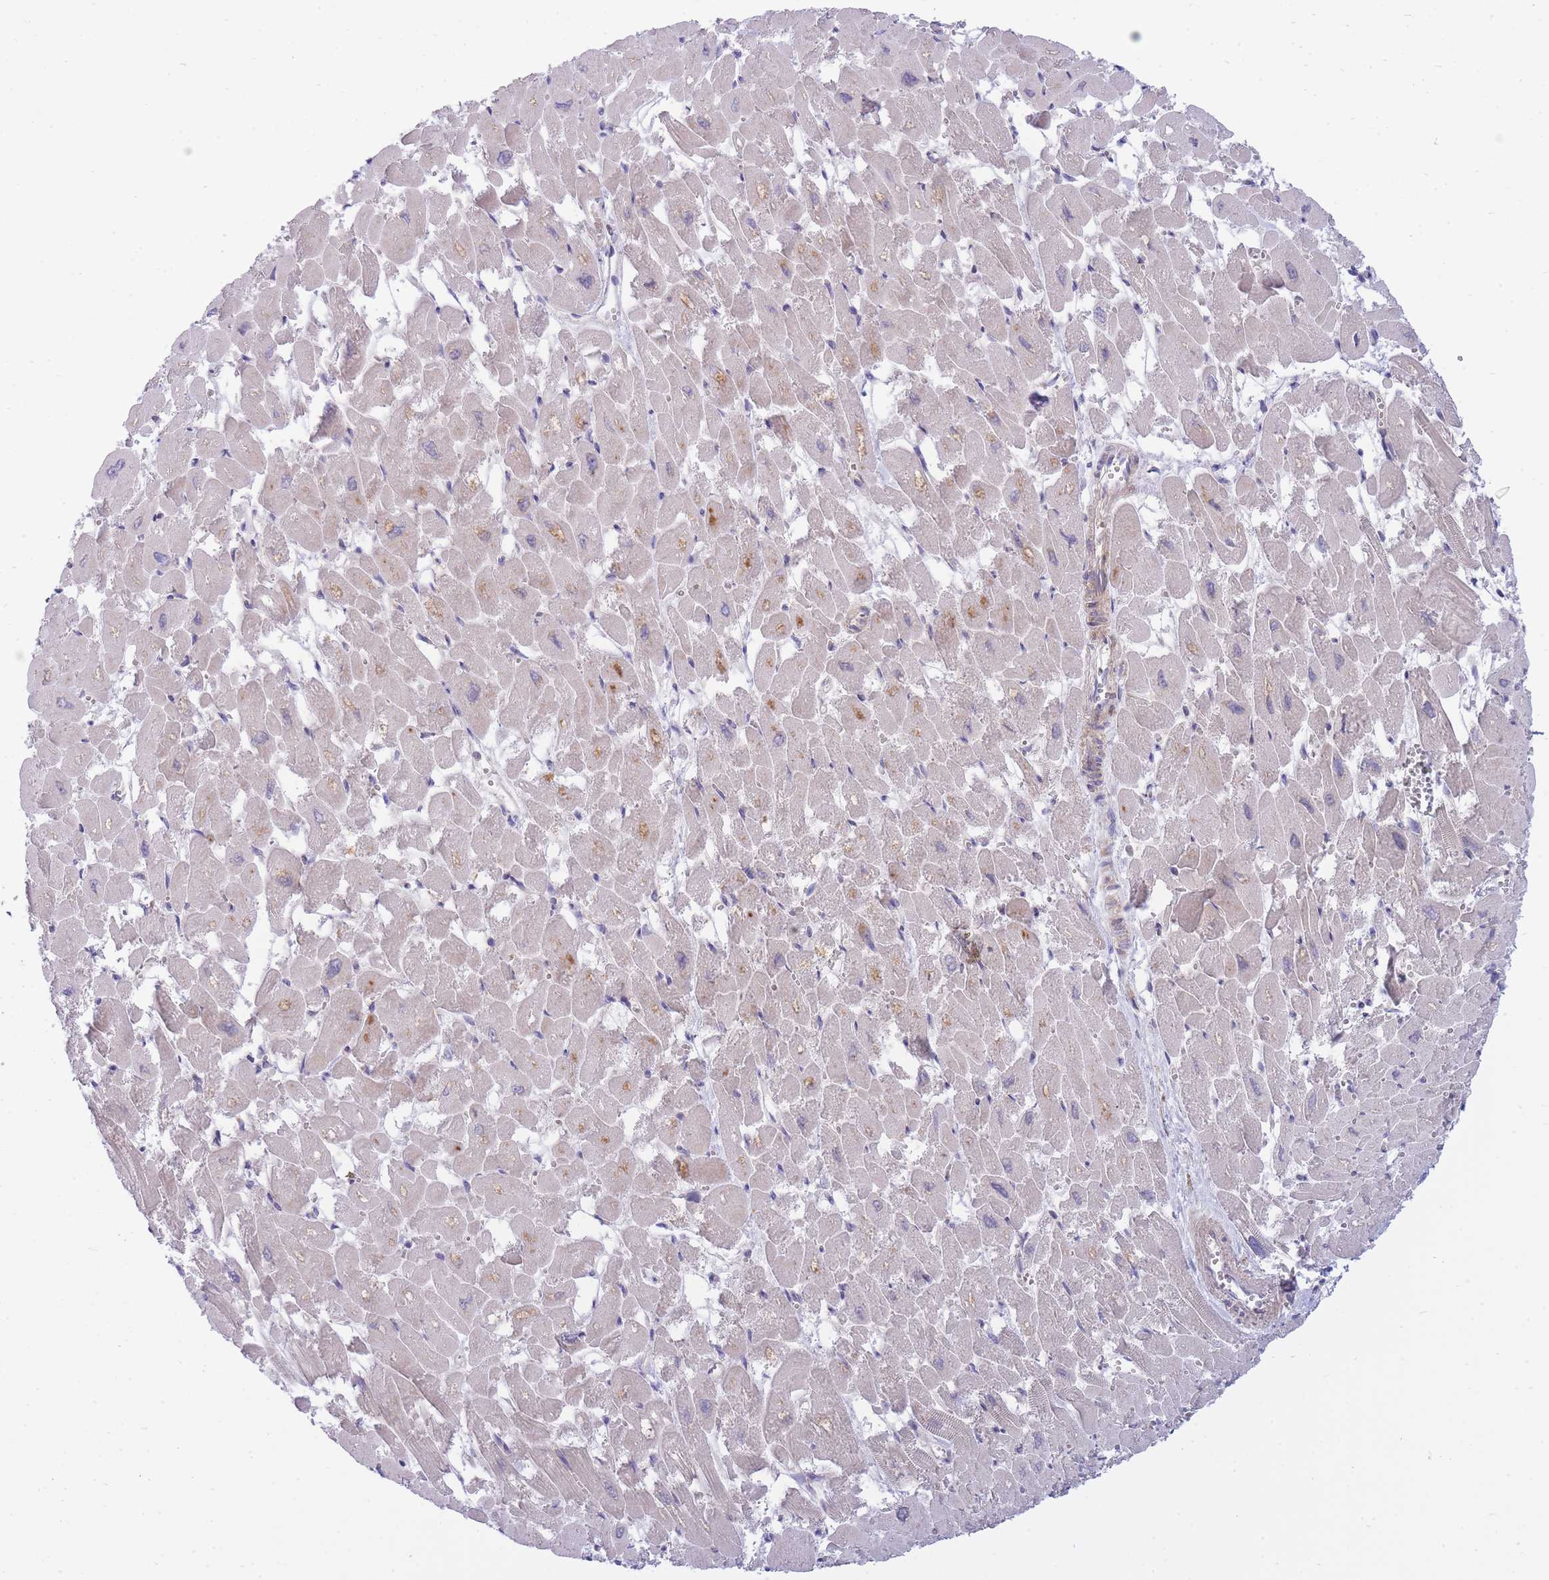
{"staining": {"intensity": "moderate", "quantity": "<25%", "location": "cytoplasmic/membranous"}, "tissue": "heart muscle", "cell_type": "Cardiomyocytes", "image_type": "normal", "snomed": [{"axis": "morphology", "description": "Normal tissue, NOS"}, {"axis": "topography", "description": "Heart"}], "caption": "Protein positivity by immunohistochemistry exhibits moderate cytoplasmic/membranous staining in about <25% of cardiomyocytes in unremarkable heart muscle. (Stains: DAB in brown, nuclei in blue, Microscopy: brightfield microscopy at high magnification).", "gene": "EIF2B2", "patient": {"sex": "male", "age": 54}}